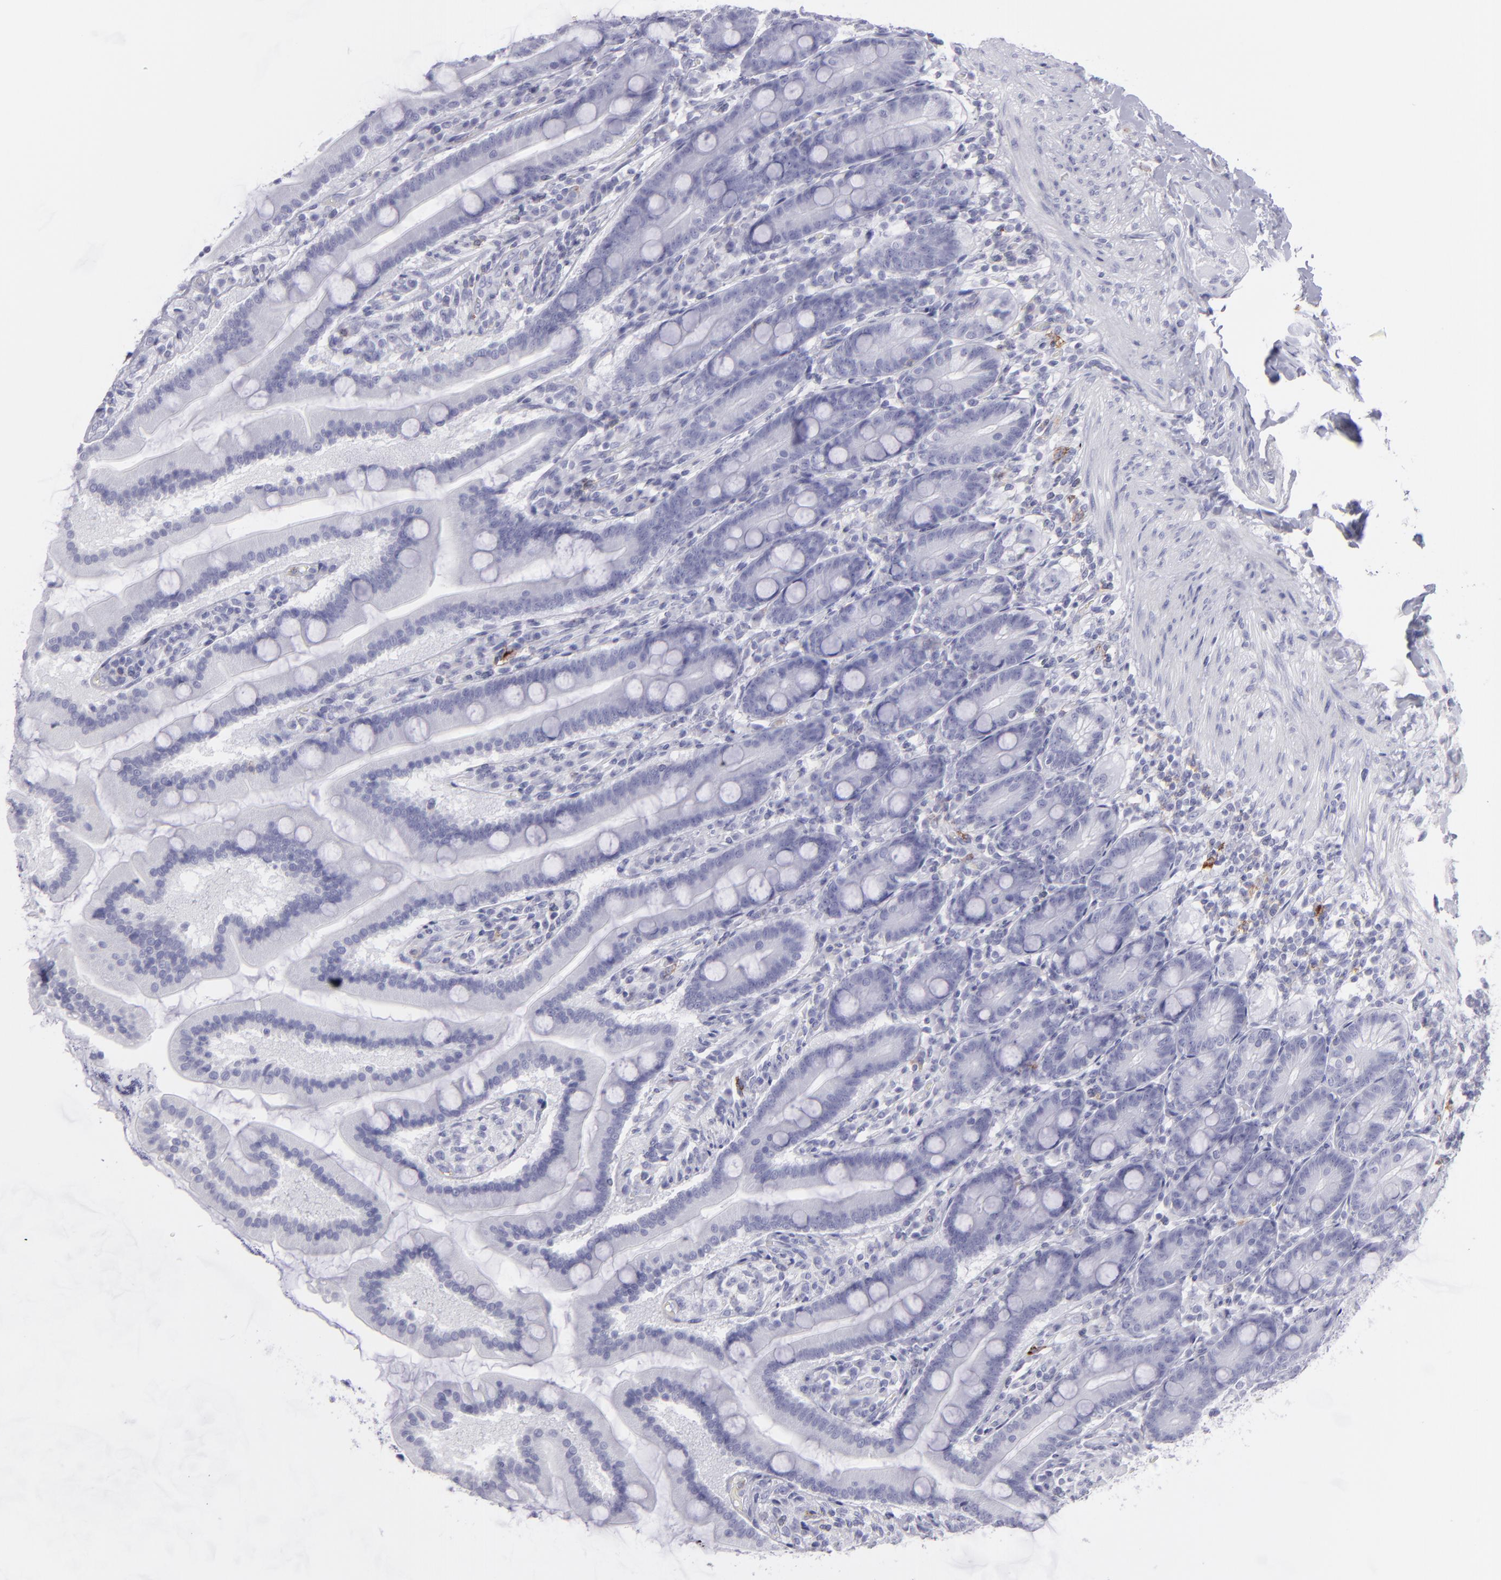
{"staining": {"intensity": "negative", "quantity": "none", "location": "none"}, "tissue": "duodenum", "cell_type": "Glandular cells", "image_type": "normal", "snomed": [{"axis": "morphology", "description": "Normal tissue, NOS"}, {"axis": "topography", "description": "Duodenum"}], "caption": "Protein analysis of unremarkable duodenum demonstrates no significant positivity in glandular cells.", "gene": "SELPLG", "patient": {"sex": "female", "age": 64}}